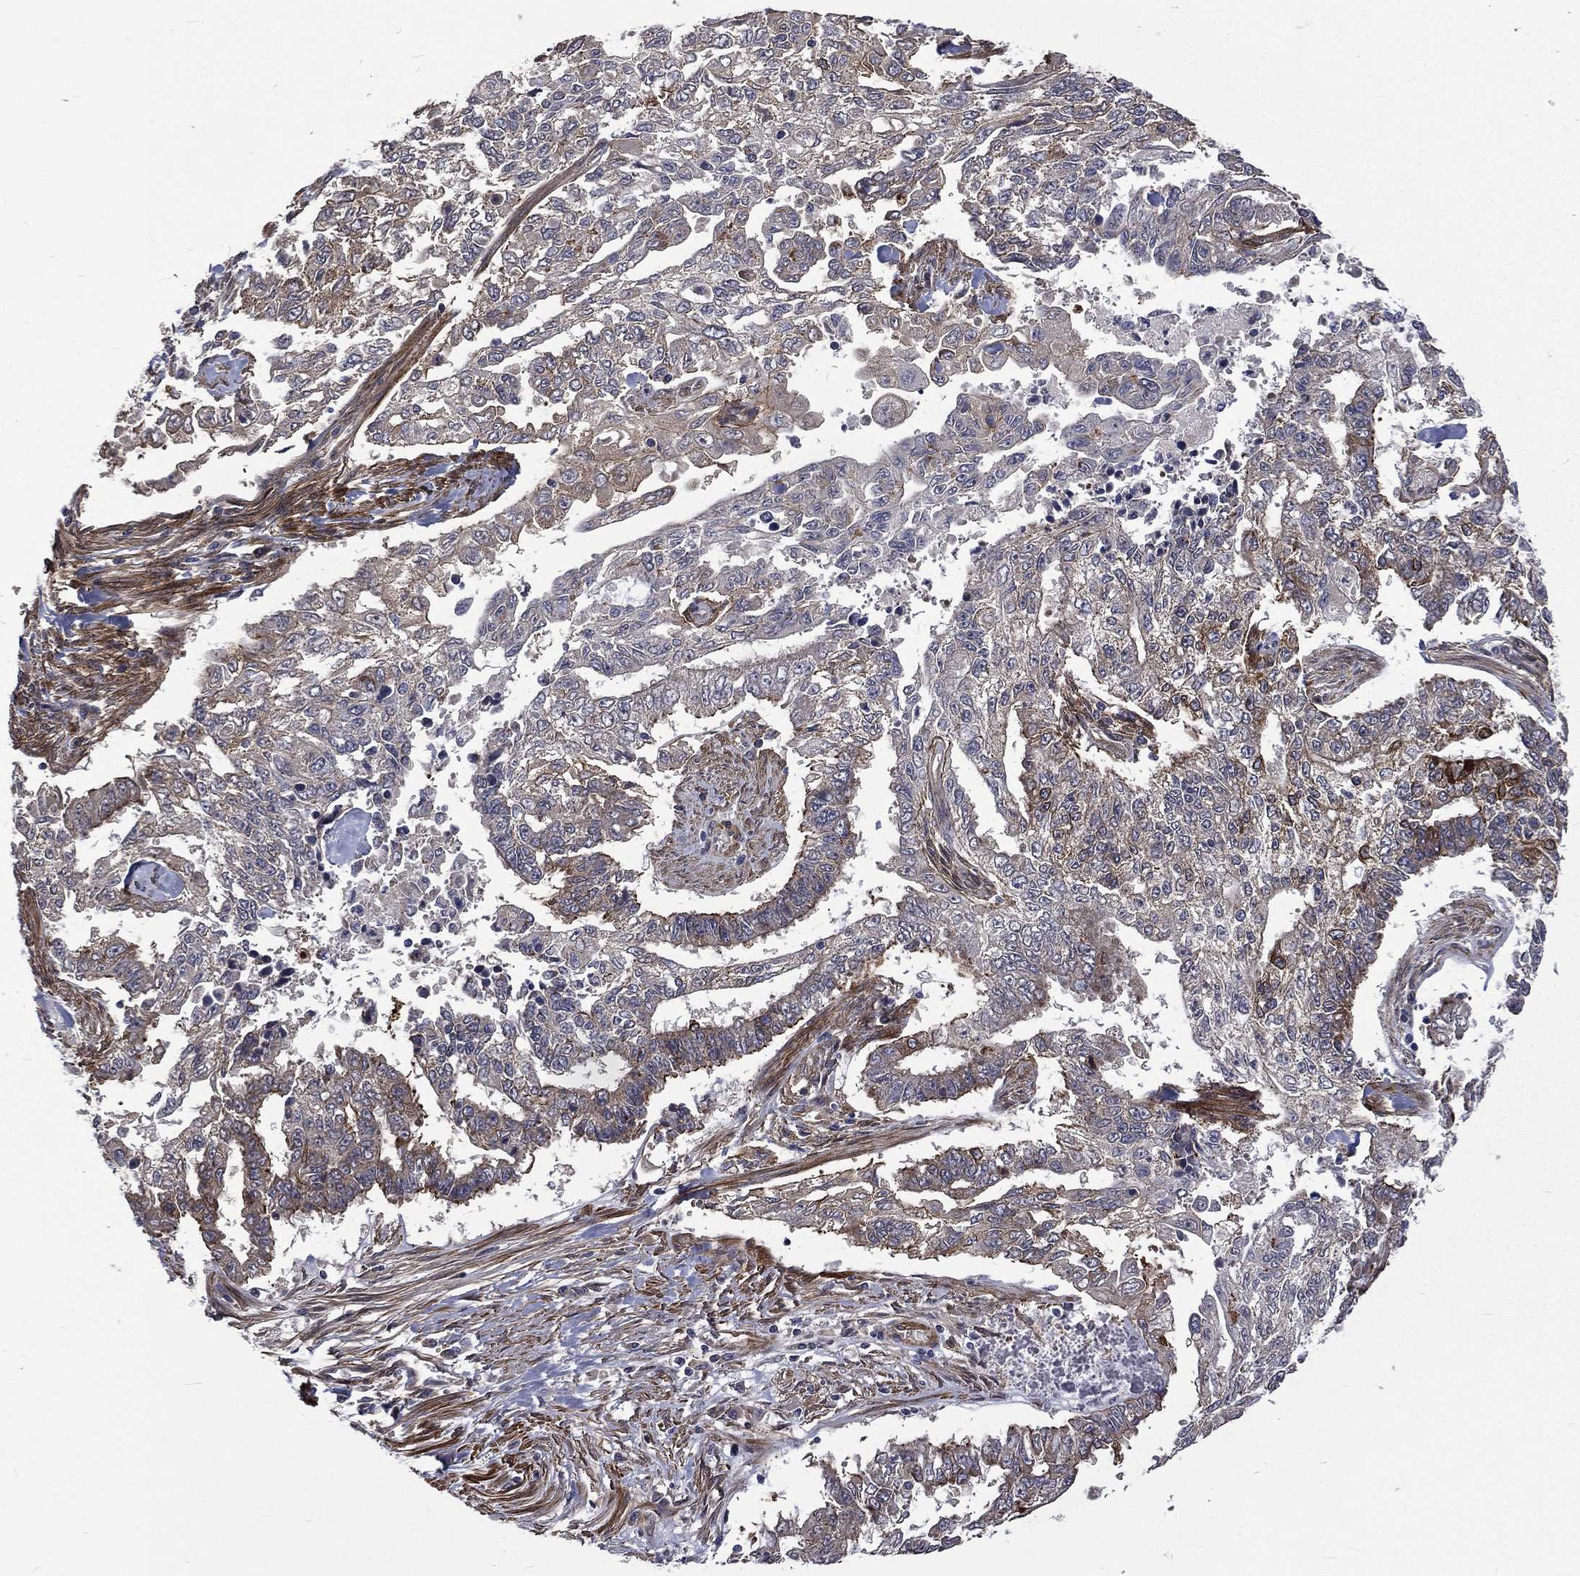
{"staining": {"intensity": "moderate", "quantity": "<25%", "location": "cytoplasmic/membranous"}, "tissue": "endometrial cancer", "cell_type": "Tumor cells", "image_type": "cancer", "snomed": [{"axis": "morphology", "description": "Adenocarcinoma, NOS"}, {"axis": "topography", "description": "Uterus"}], "caption": "This photomicrograph shows adenocarcinoma (endometrial) stained with immunohistochemistry (IHC) to label a protein in brown. The cytoplasmic/membranous of tumor cells show moderate positivity for the protein. Nuclei are counter-stained blue.", "gene": "PPFIBP1", "patient": {"sex": "female", "age": 59}}